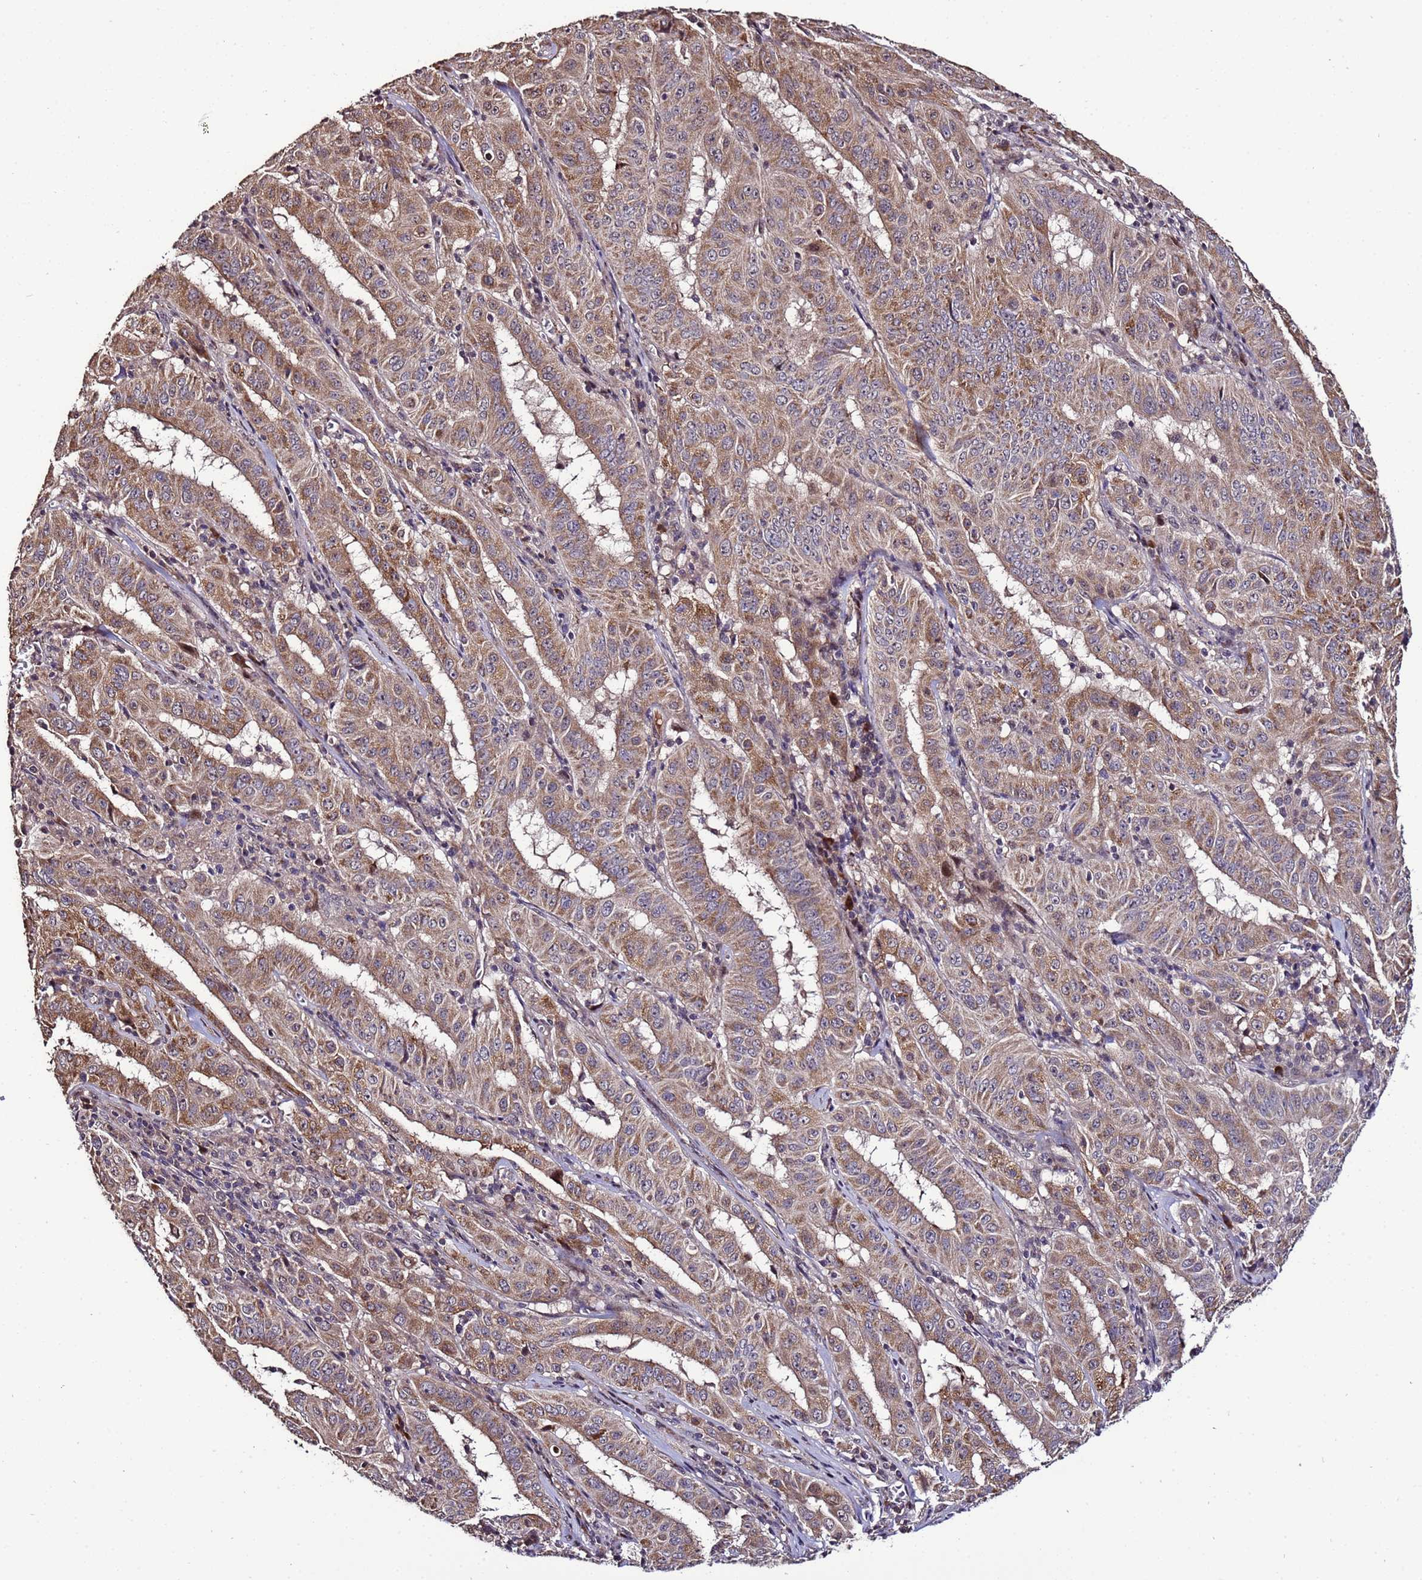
{"staining": {"intensity": "moderate", "quantity": ">75%", "location": "cytoplasmic/membranous"}, "tissue": "pancreatic cancer", "cell_type": "Tumor cells", "image_type": "cancer", "snomed": [{"axis": "morphology", "description": "Adenocarcinoma, NOS"}, {"axis": "topography", "description": "Pancreas"}], "caption": "Approximately >75% of tumor cells in human adenocarcinoma (pancreatic) display moderate cytoplasmic/membranous protein staining as visualized by brown immunohistochemical staining.", "gene": "WNK4", "patient": {"sex": "male", "age": 63}}